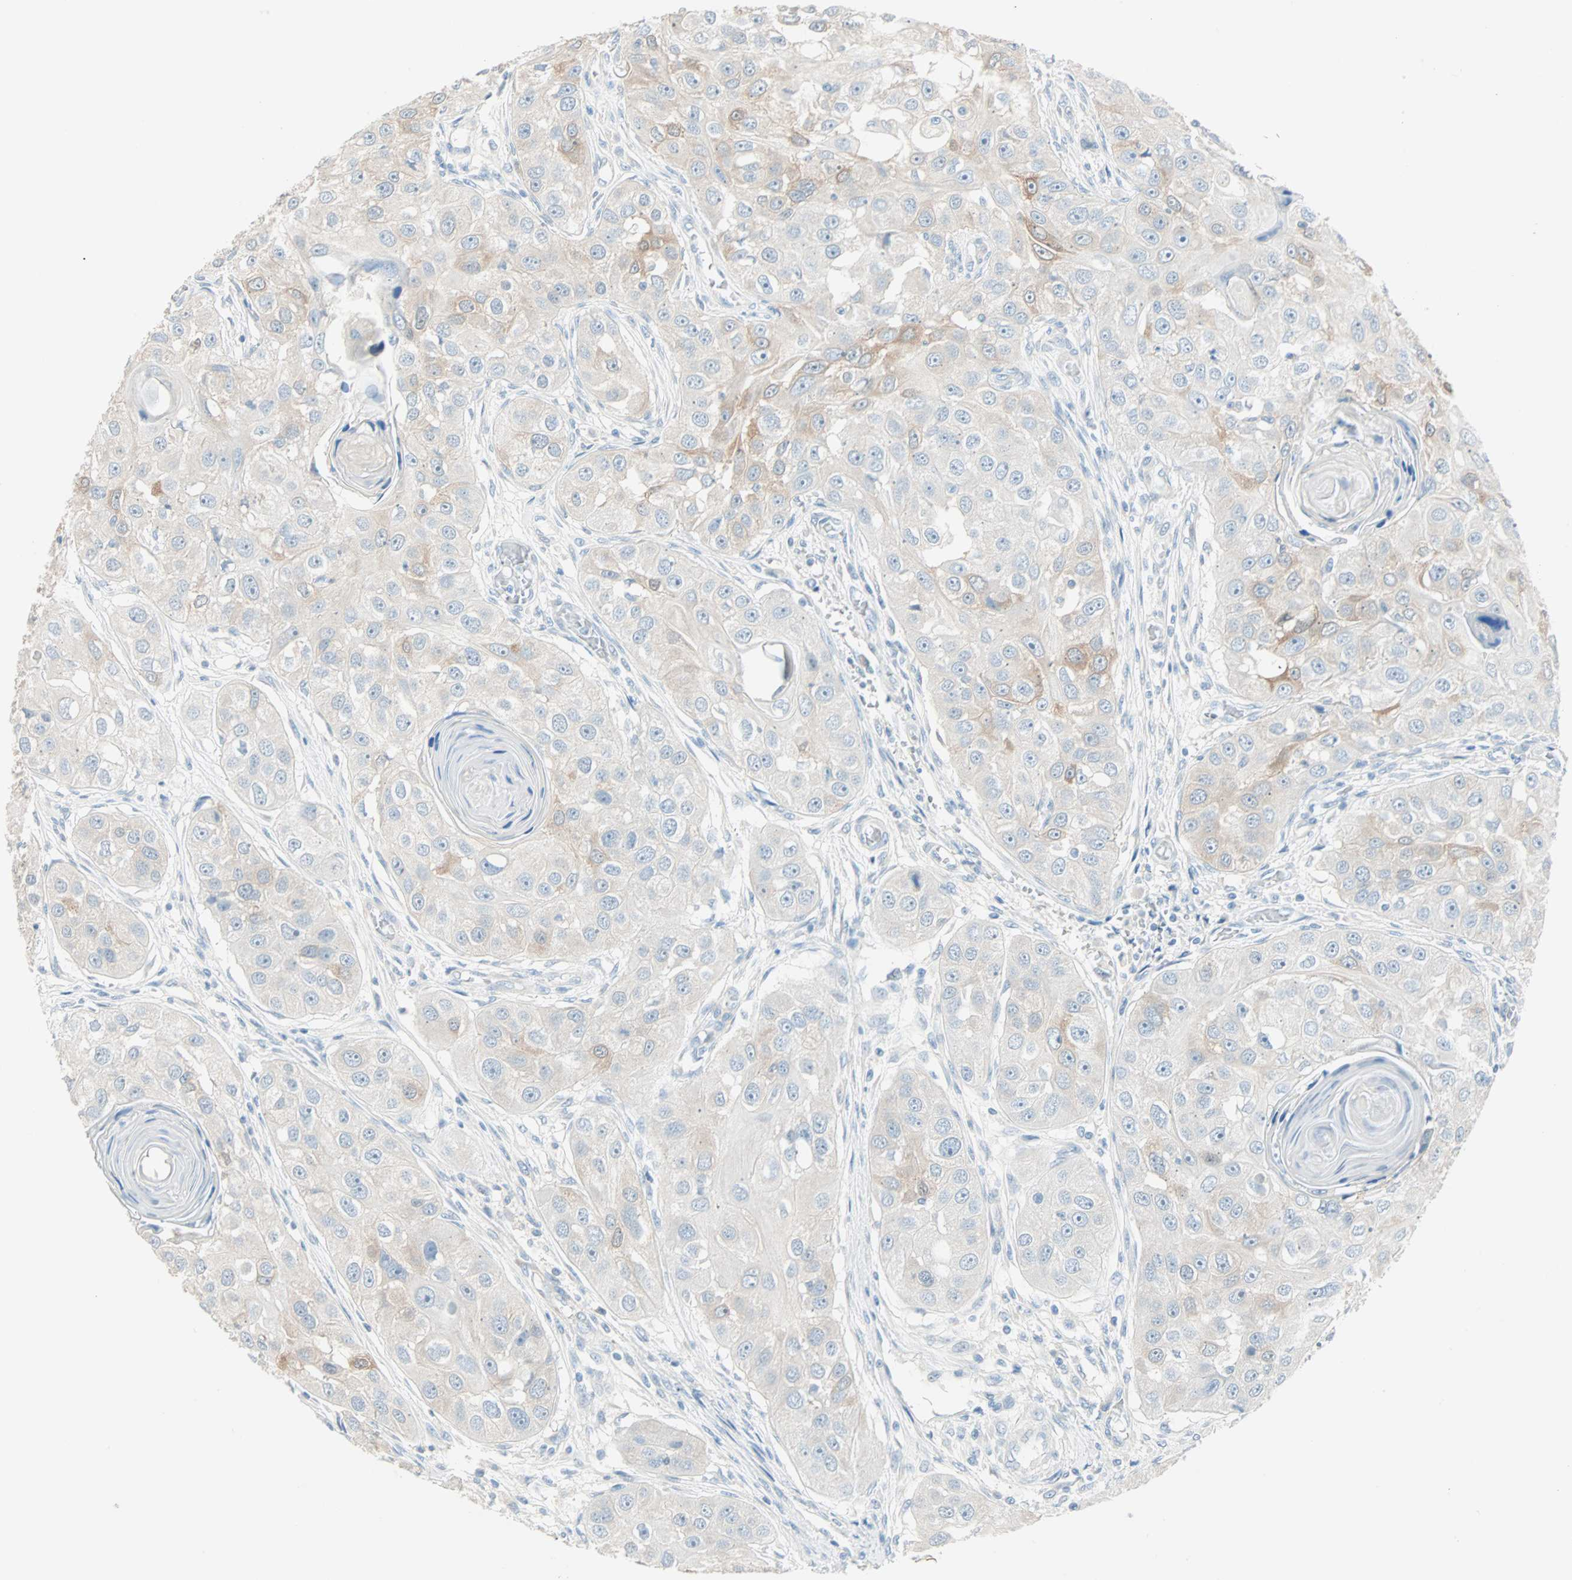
{"staining": {"intensity": "moderate", "quantity": "<25%", "location": "cytoplasmic/membranous"}, "tissue": "head and neck cancer", "cell_type": "Tumor cells", "image_type": "cancer", "snomed": [{"axis": "morphology", "description": "Squamous cell carcinoma, NOS"}, {"axis": "topography", "description": "Oral tissue"}, {"axis": "topography", "description": "Head-Neck"}], "caption": "There is low levels of moderate cytoplasmic/membranous staining in tumor cells of head and neck cancer, as demonstrated by immunohistochemical staining (brown color).", "gene": "ATF6", "patient": {"sex": "female", "age": 76}}